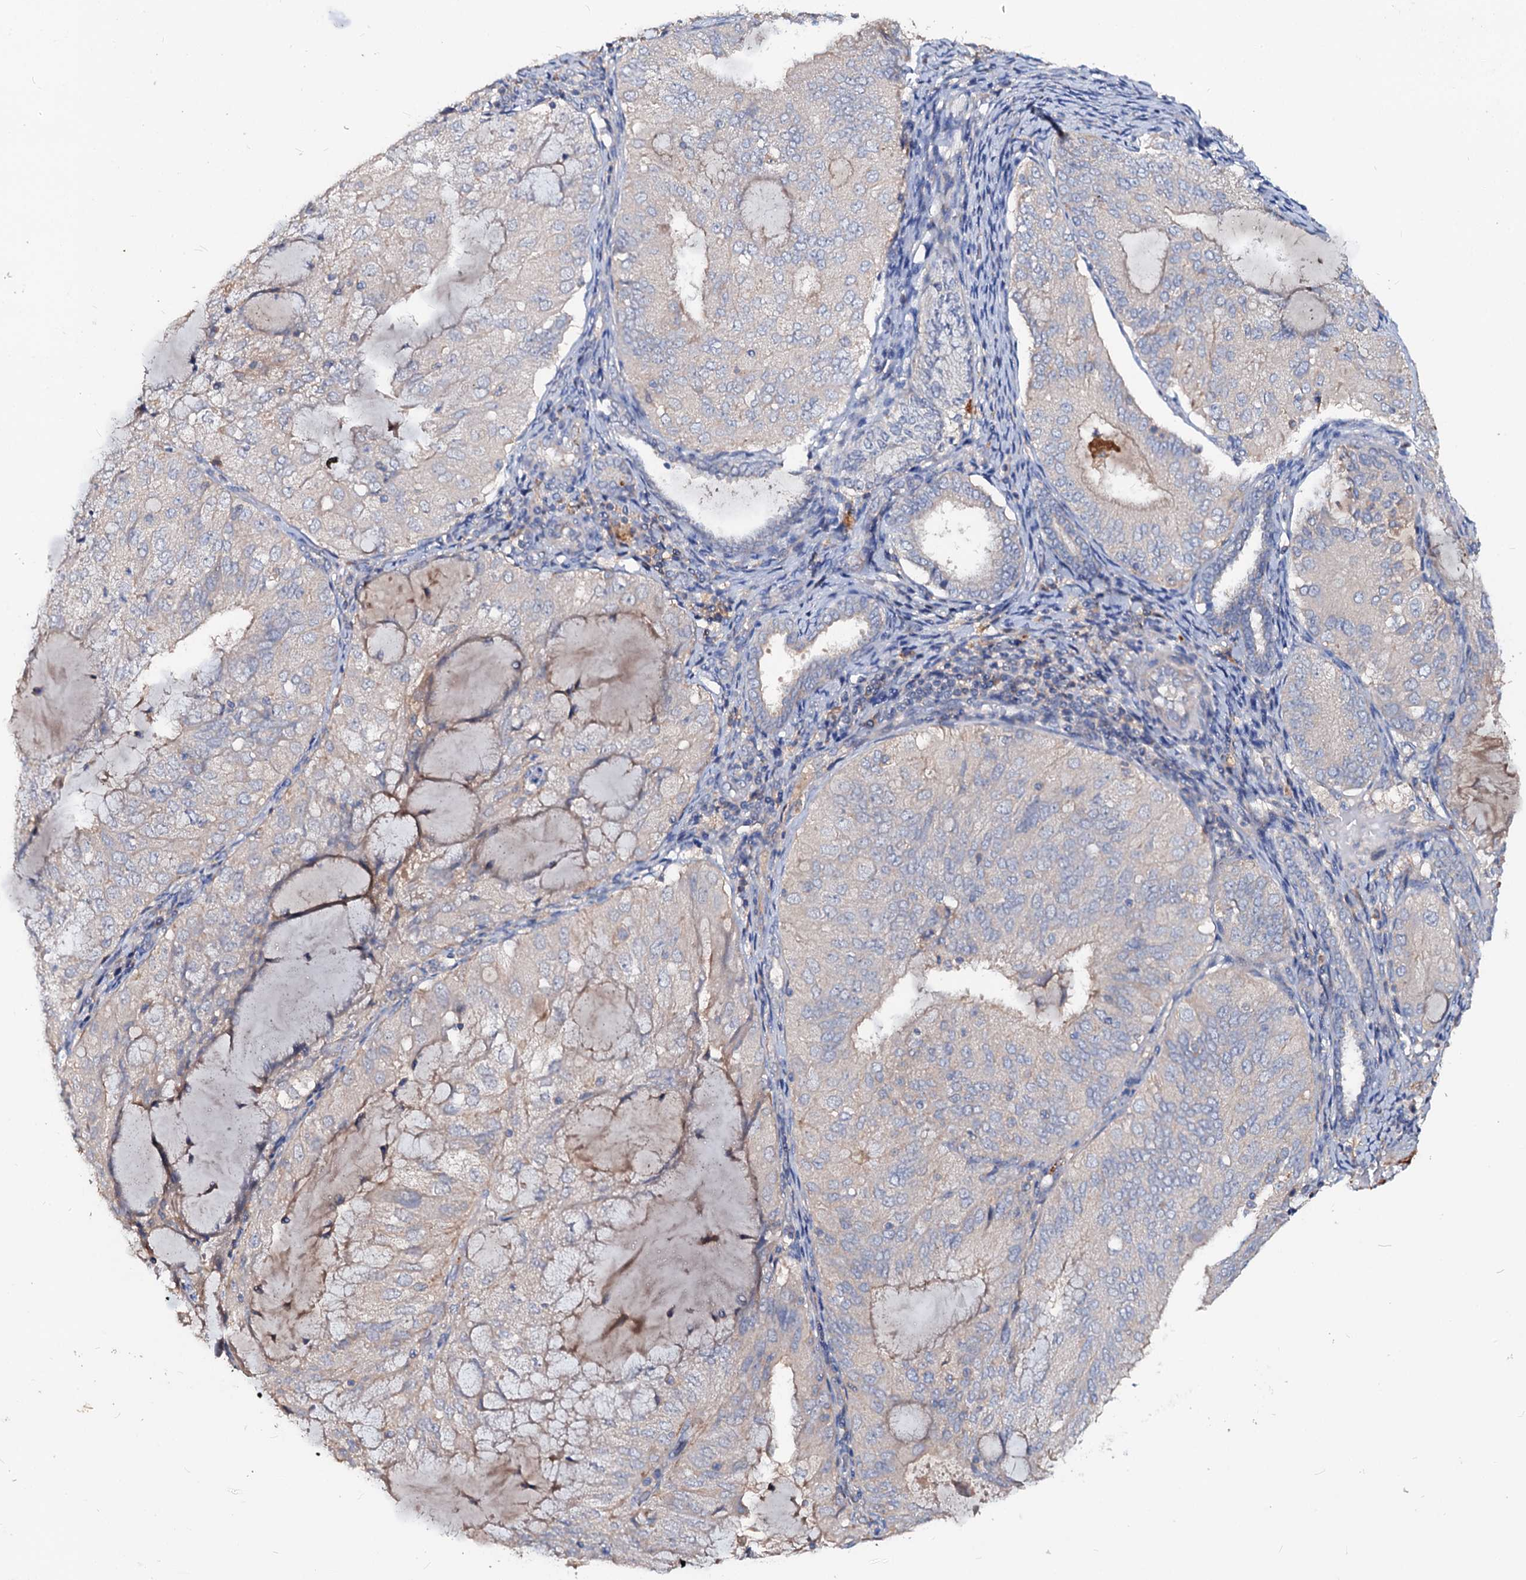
{"staining": {"intensity": "negative", "quantity": "none", "location": "none"}, "tissue": "endometrial cancer", "cell_type": "Tumor cells", "image_type": "cancer", "snomed": [{"axis": "morphology", "description": "Adenocarcinoma, NOS"}, {"axis": "topography", "description": "Endometrium"}], "caption": "IHC histopathology image of human endometrial adenocarcinoma stained for a protein (brown), which exhibits no expression in tumor cells. (DAB (3,3'-diaminobenzidine) immunohistochemistry visualized using brightfield microscopy, high magnification).", "gene": "ACY3", "patient": {"sex": "female", "age": 81}}